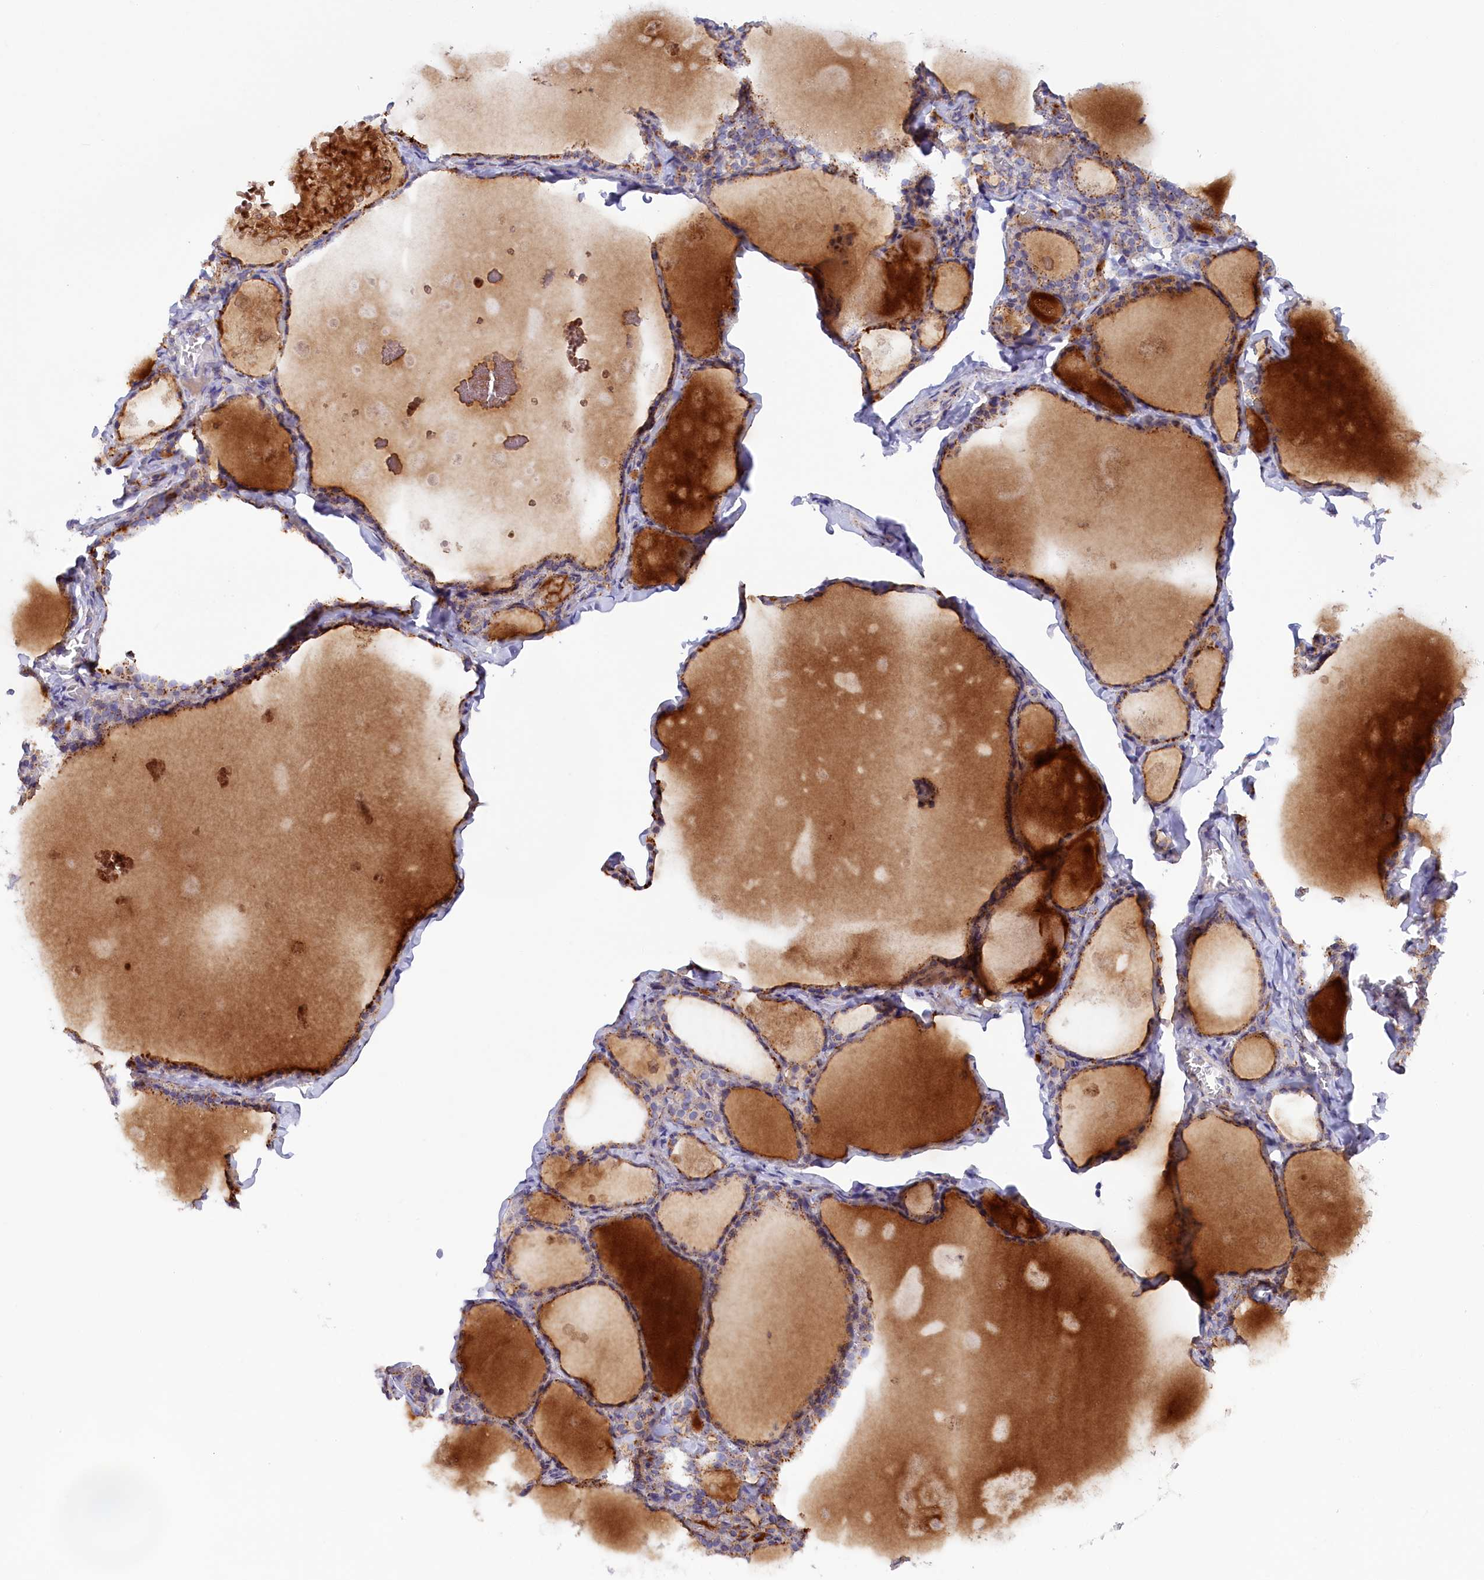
{"staining": {"intensity": "moderate", "quantity": ">75%", "location": "cytoplasmic/membranous"}, "tissue": "thyroid gland", "cell_type": "Glandular cells", "image_type": "normal", "snomed": [{"axis": "morphology", "description": "Normal tissue, NOS"}, {"axis": "topography", "description": "Thyroid gland"}], "caption": "Immunohistochemistry of normal human thyroid gland shows medium levels of moderate cytoplasmic/membranous positivity in approximately >75% of glandular cells.", "gene": "HYKK", "patient": {"sex": "male", "age": 56}}